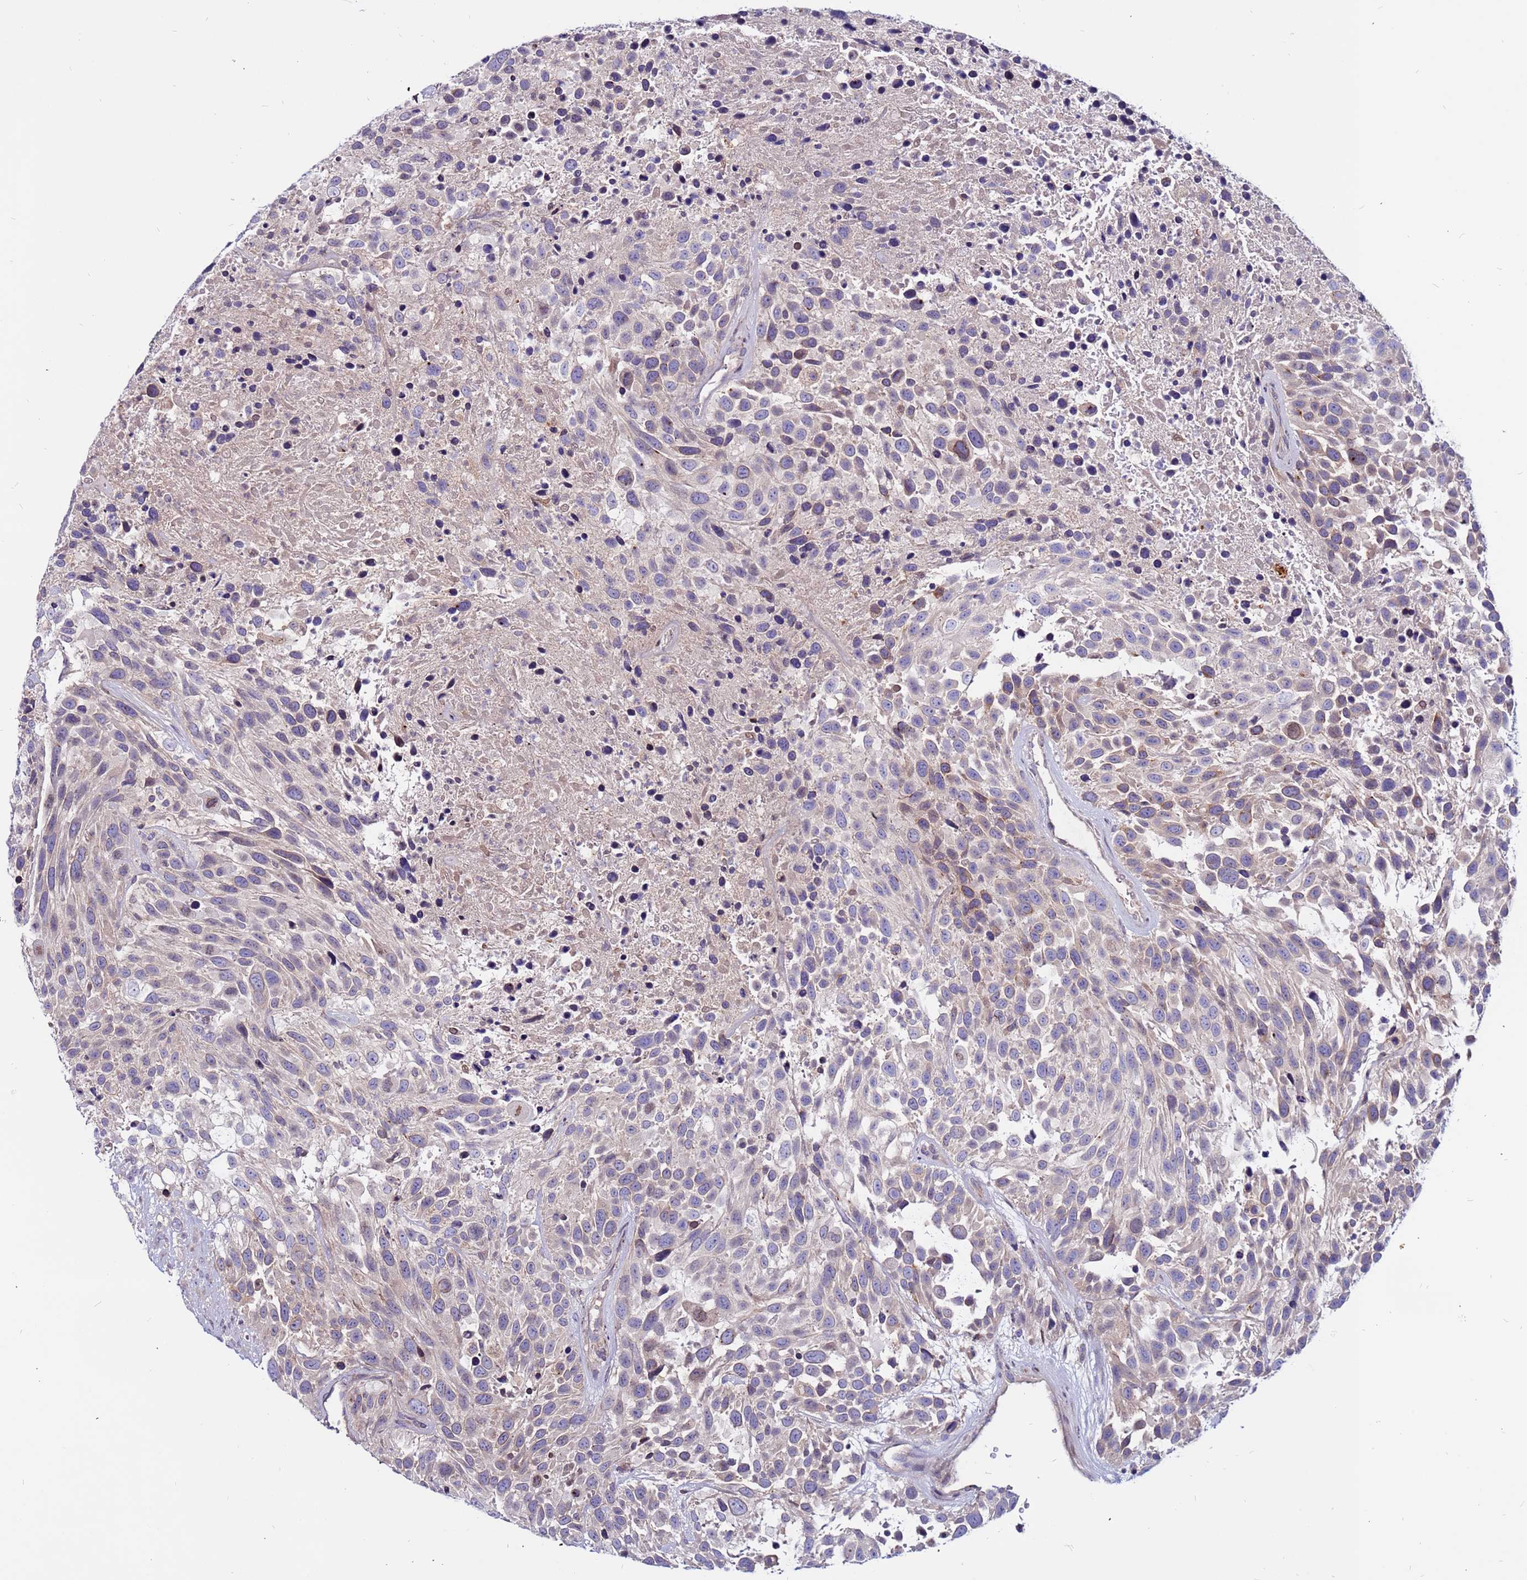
{"staining": {"intensity": "weak", "quantity": "<25%", "location": "cytoplasmic/membranous"}, "tissue": "urothelial cancer", "cell_type": "Tumor cells", "image_type": "cancer", "snomed": [{"axis": "morphology", "description": "Urothelial carcinoma, High grade"}, {"axis": "topography", "description": "Urinary bladder"}], "caption": "Tumor cells show no significant positivity in urothelial carcinoma (high-grade). (DAB (3,3'-diaminobenzidine) immunohistochemistry, high magnification).", "gene": "CCDC71", "patient": {"sex": "female", "age": 70}}